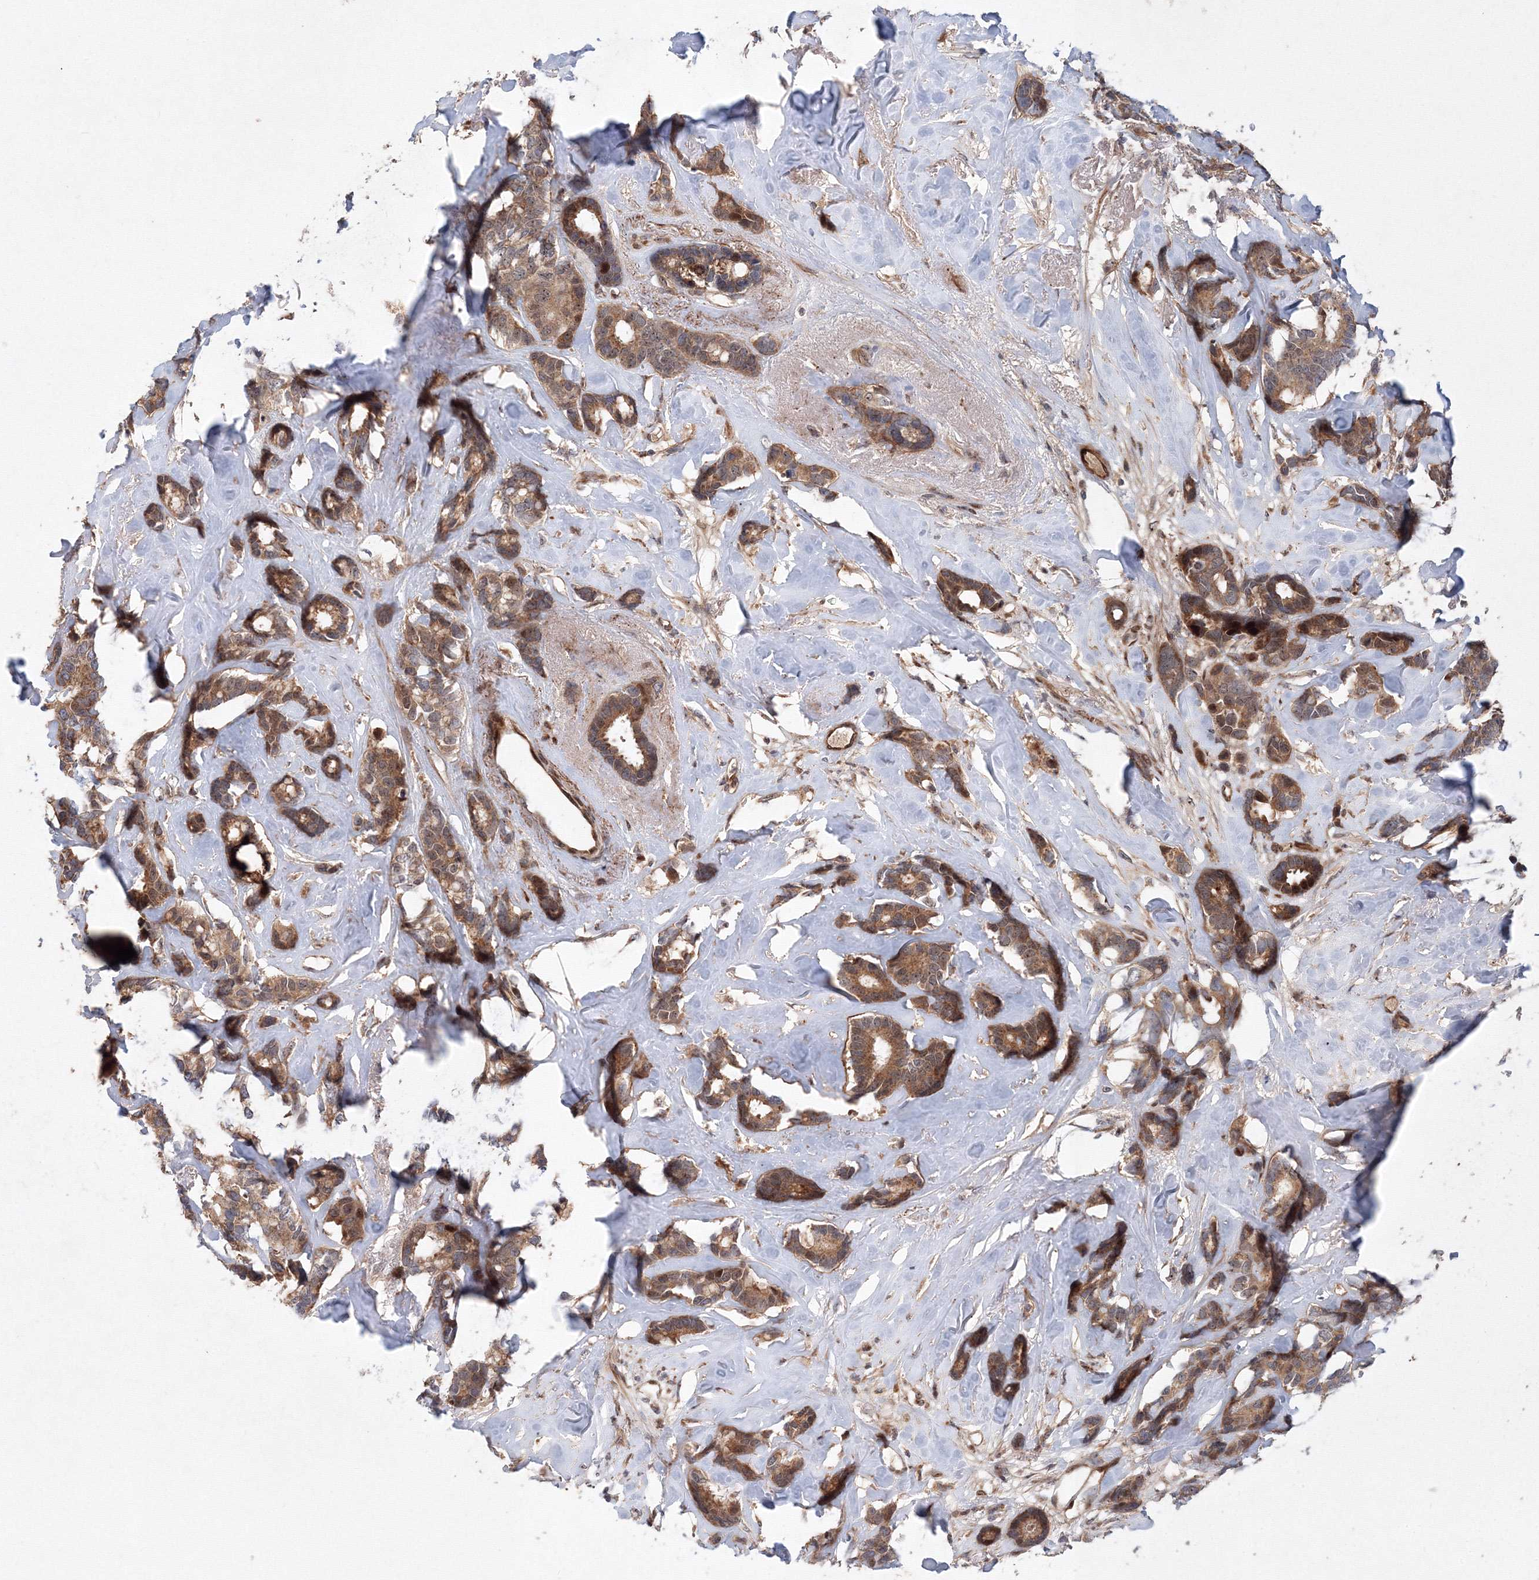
{"staining": {"intensity": "moderate", "quantity": ">75%", "location": "cytoplasmic/membranous"}, "tissue": "breast cancer", "cell_type": "Tumor cells", "image_type": "cancer", "snomed": [{"axis": "morphology", "description": "Duct carcinoma"}, {"axis": "topography", "description": "Breast"}], "caption": "Brown immunohistochemical staining in breast cancer shows moderate cytoplasmic/membranous positivity in about >75% of tumor cells. (Stains: DAB (3,3'-diaminobenzidine) in brown, nuclei in blue, Microscopy: brightfield microscopy at high magnification).", "gene": "ANKAR", "patient": {"sex": "female", "age": 87}}